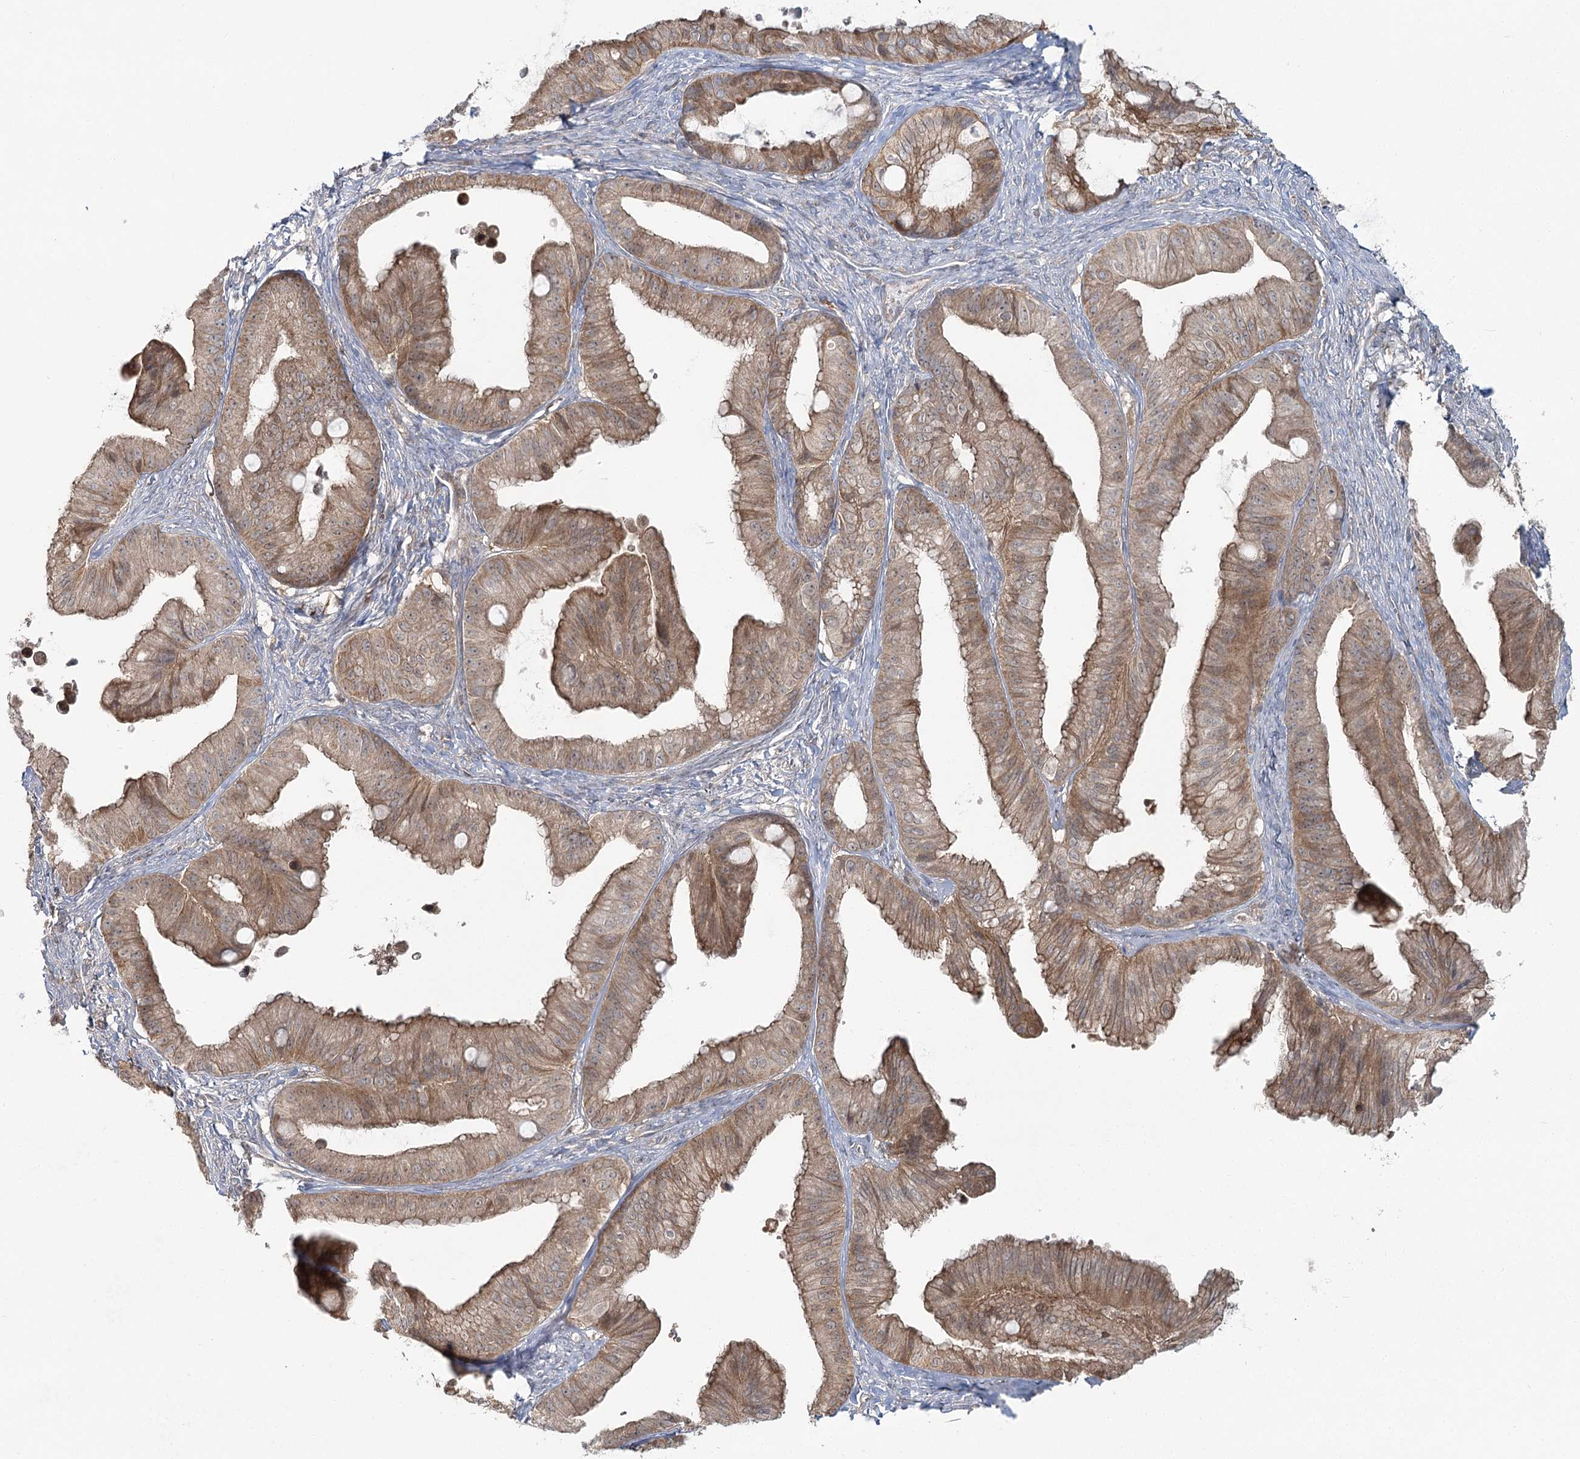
{"staining": {"intensity": "moderate", "quantity": ">75%", "location": "cytoplasmic/membranous"}, "tissue": "ovarian cancer", "cell_type": "Tumor cells", "image_type": "cancer", "snomed": [{"axis": "morphology", "description": "Cystadenocarcinoma, mucinous, NOS"}, {"axis": "topography", "description": "Ovary"}], "caption": "Immunohistochemical staining of human mucinous cystadenocarcinoma (ovarian) reveals medium levels of moderate cytoplasmic/membranous staining in approximately >75% of tumor cells.", "gene": "PCBD2", "patient": {"sex": "female", "age": 71}}